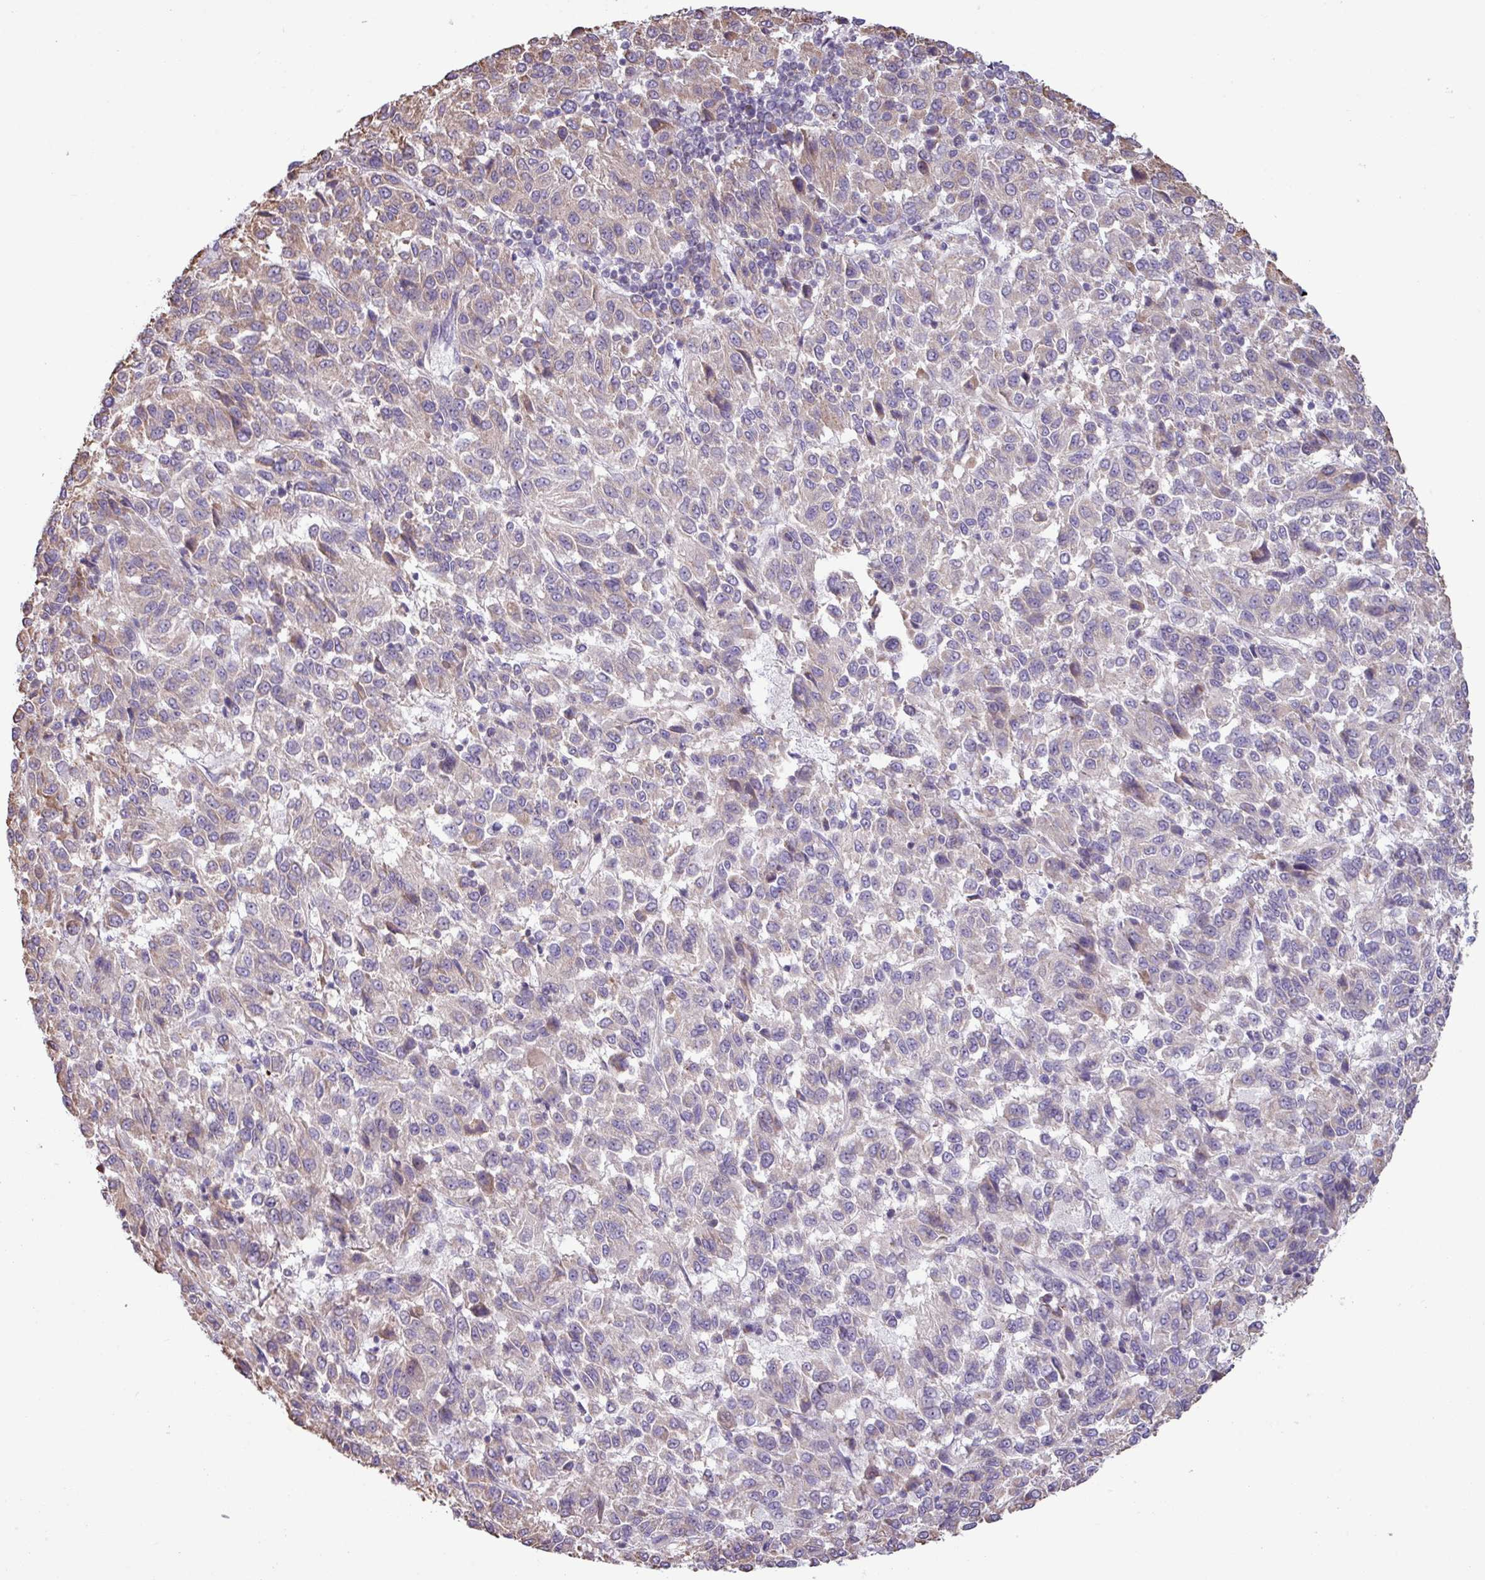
{"staining": {"intensity": "weak", "quantity": "25%-75%", "location": "cytoplasmic/membranous"}, "tissue": "melanoma", "cell_type": "Tumor cells", "image_type": "cancer", "snomed": [{"axis": "morphology", "description": "Malignant melanoma, Metastatic site"}, {"axis": "topography", "description": "Lung"}], "caption": "There is low levels of weak cytoplasmic/membranous positivity in tumor cells of melanoma, as demonstrated by immunohistochemical staining (brown color).", "gene": "IRGC", "patient": {"sex": "male", "age": 64}}